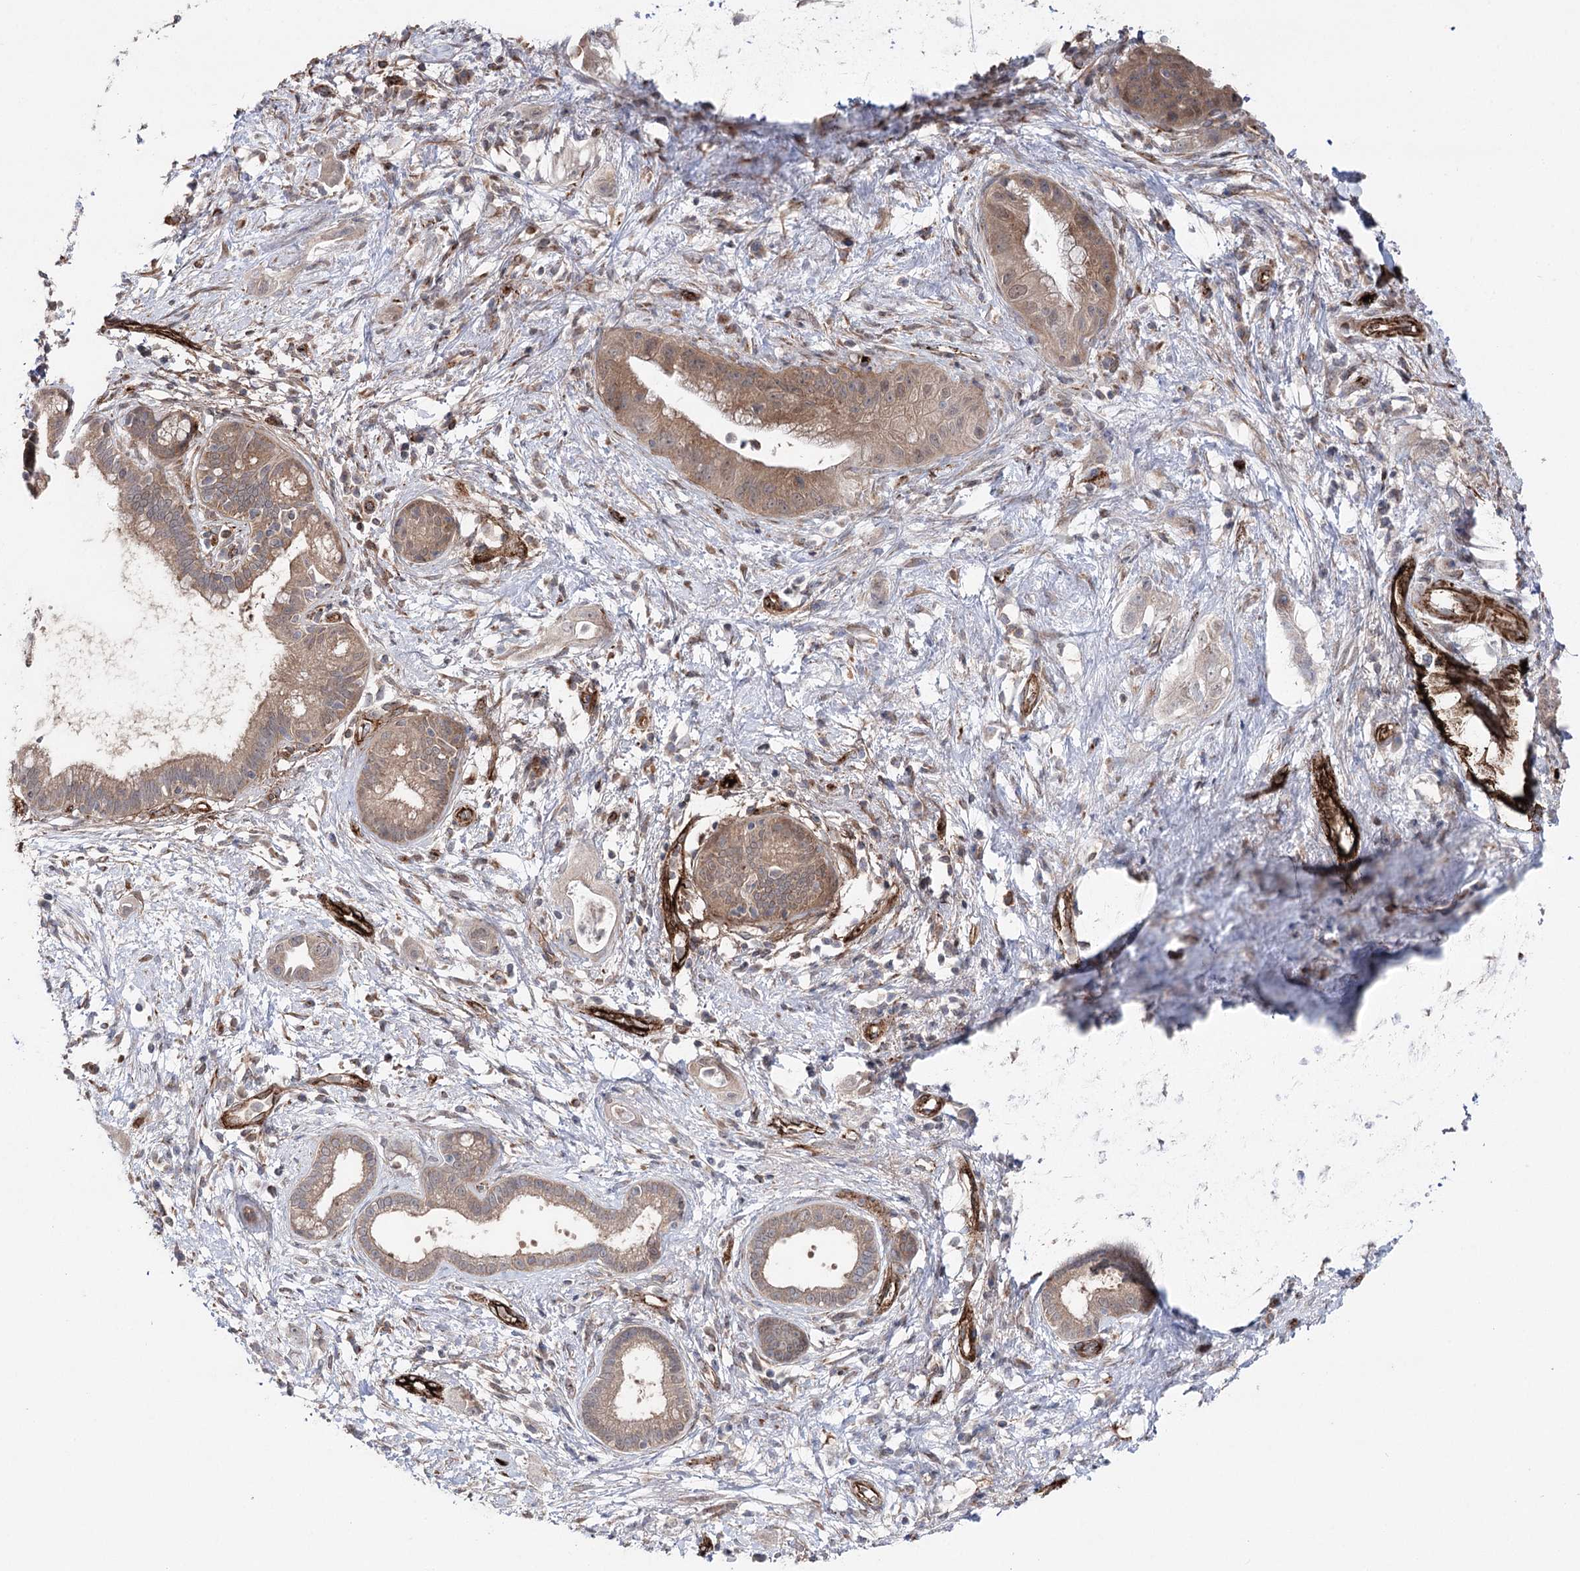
{"staining": {"intensity": "moderate", "quantity": ">75%", "location": "cytoplasmic/membranous"}, "tissue": "pancreatic cancer", "cell_type": "Tumor cells", "image_type": "cancer", "snomed": [{"axis": "morphology", "description": "Adenocarcinoma, NOS"}, {"axis": "topography", "description": "Pancreas"}], "caption": "Protein staining of pancreatic adenocarcinoma tissue exhibits moderate cytoplasmic/membranous positivity in approximately >75% of tumor cells. (DAB (3,3'-diaminobenzidine) = brown stain, brightfield microscopy at high magnification).", "gene": "MIB1", "patient": {"sex": "female", "age": 73}}